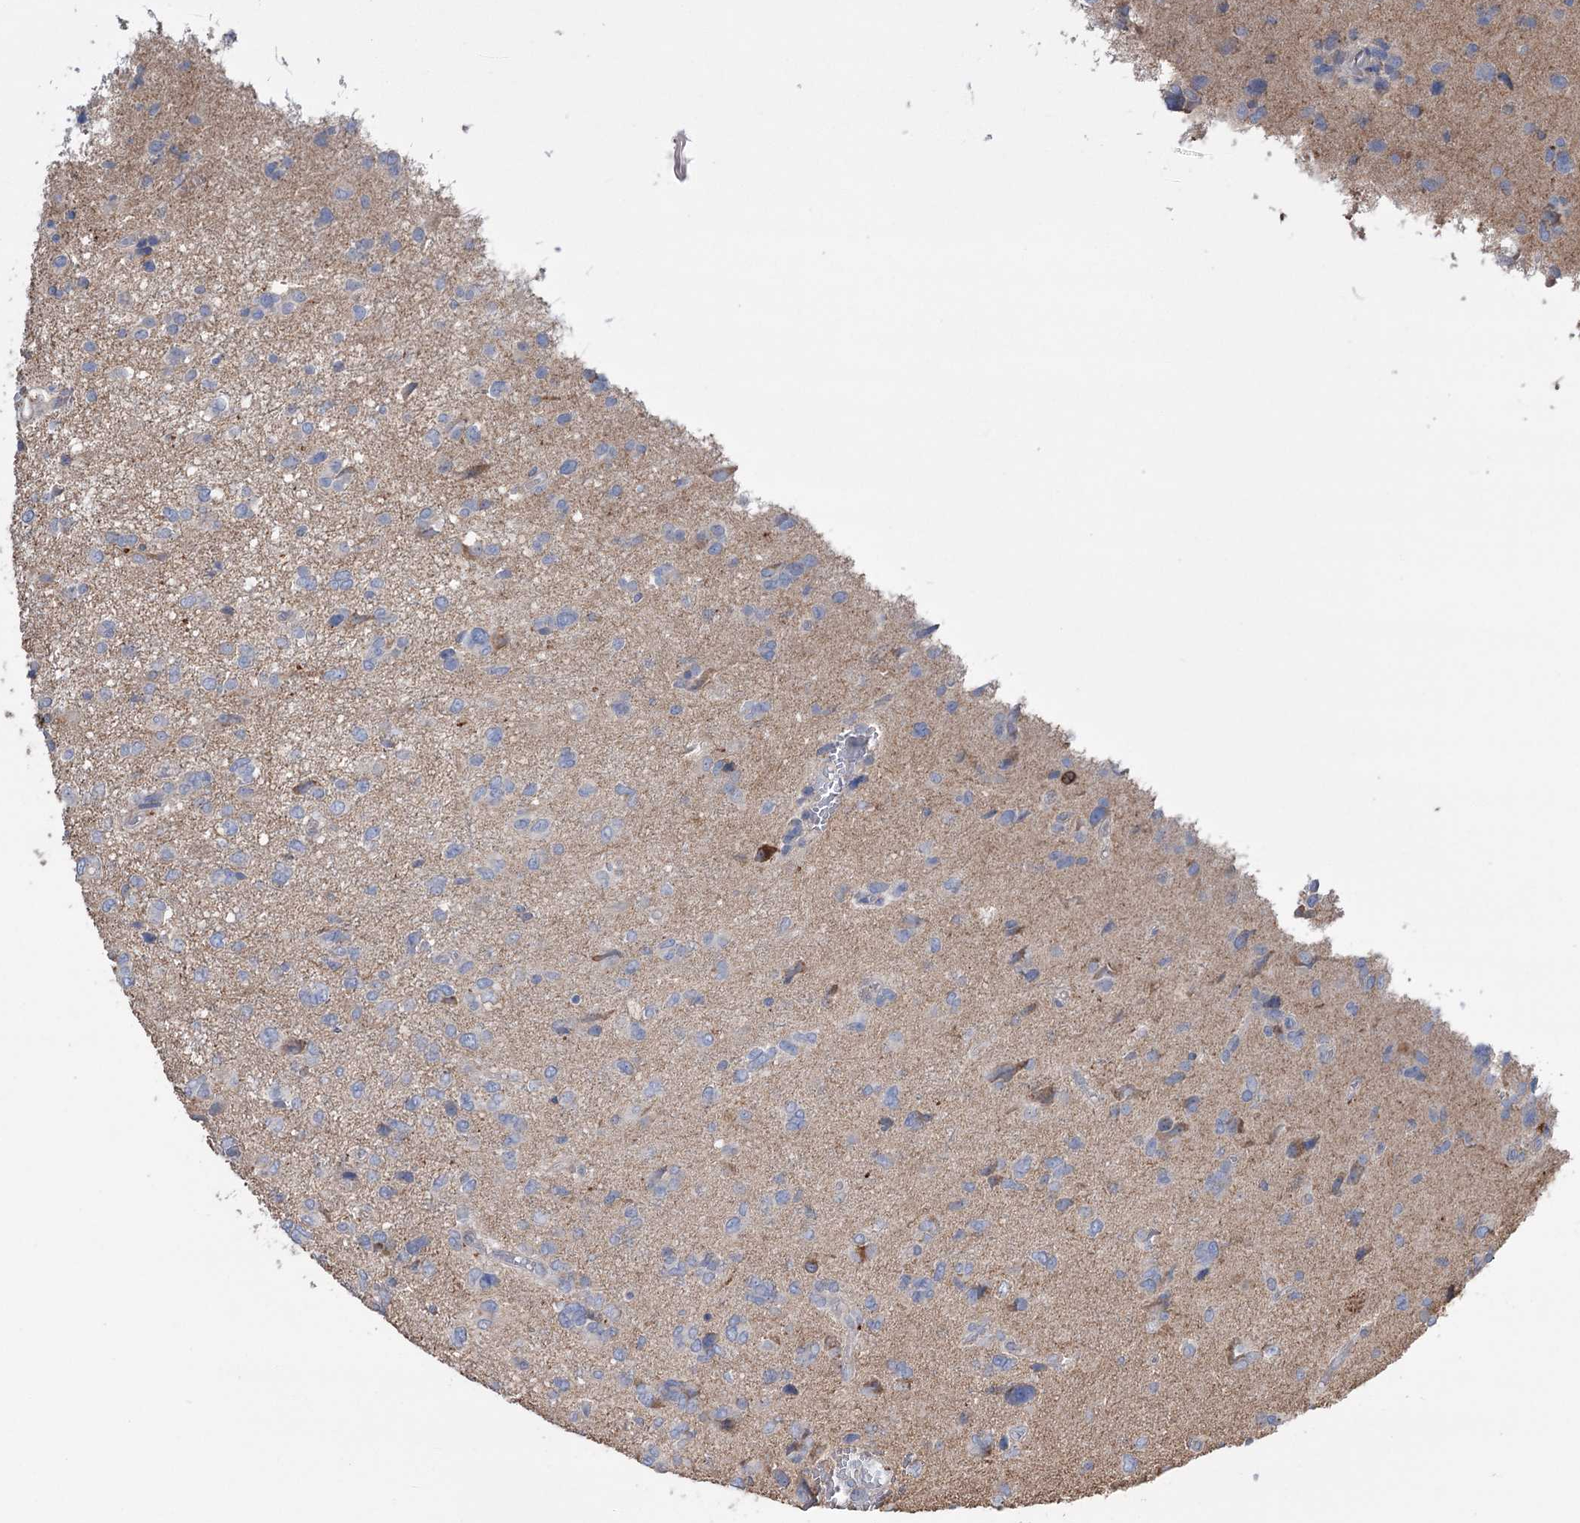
{"staining": {"intensity": "negative", "quantity": "none", "location": "none"}, "tissue": "glioma", "cell_type": "Tumor cells", "image_type": "cancer", "snomed": [{"axis": "morphology", "description": "Glioma, malignant, High grade"}, {"axis": "topography", "description": "Brain"}], "caption": "Immunohistochemical staining of human glioma exhibits no significant positivity in tumor cells.", "gene": "TRIM71", "patient": {"sex": "female", "age": 59}}